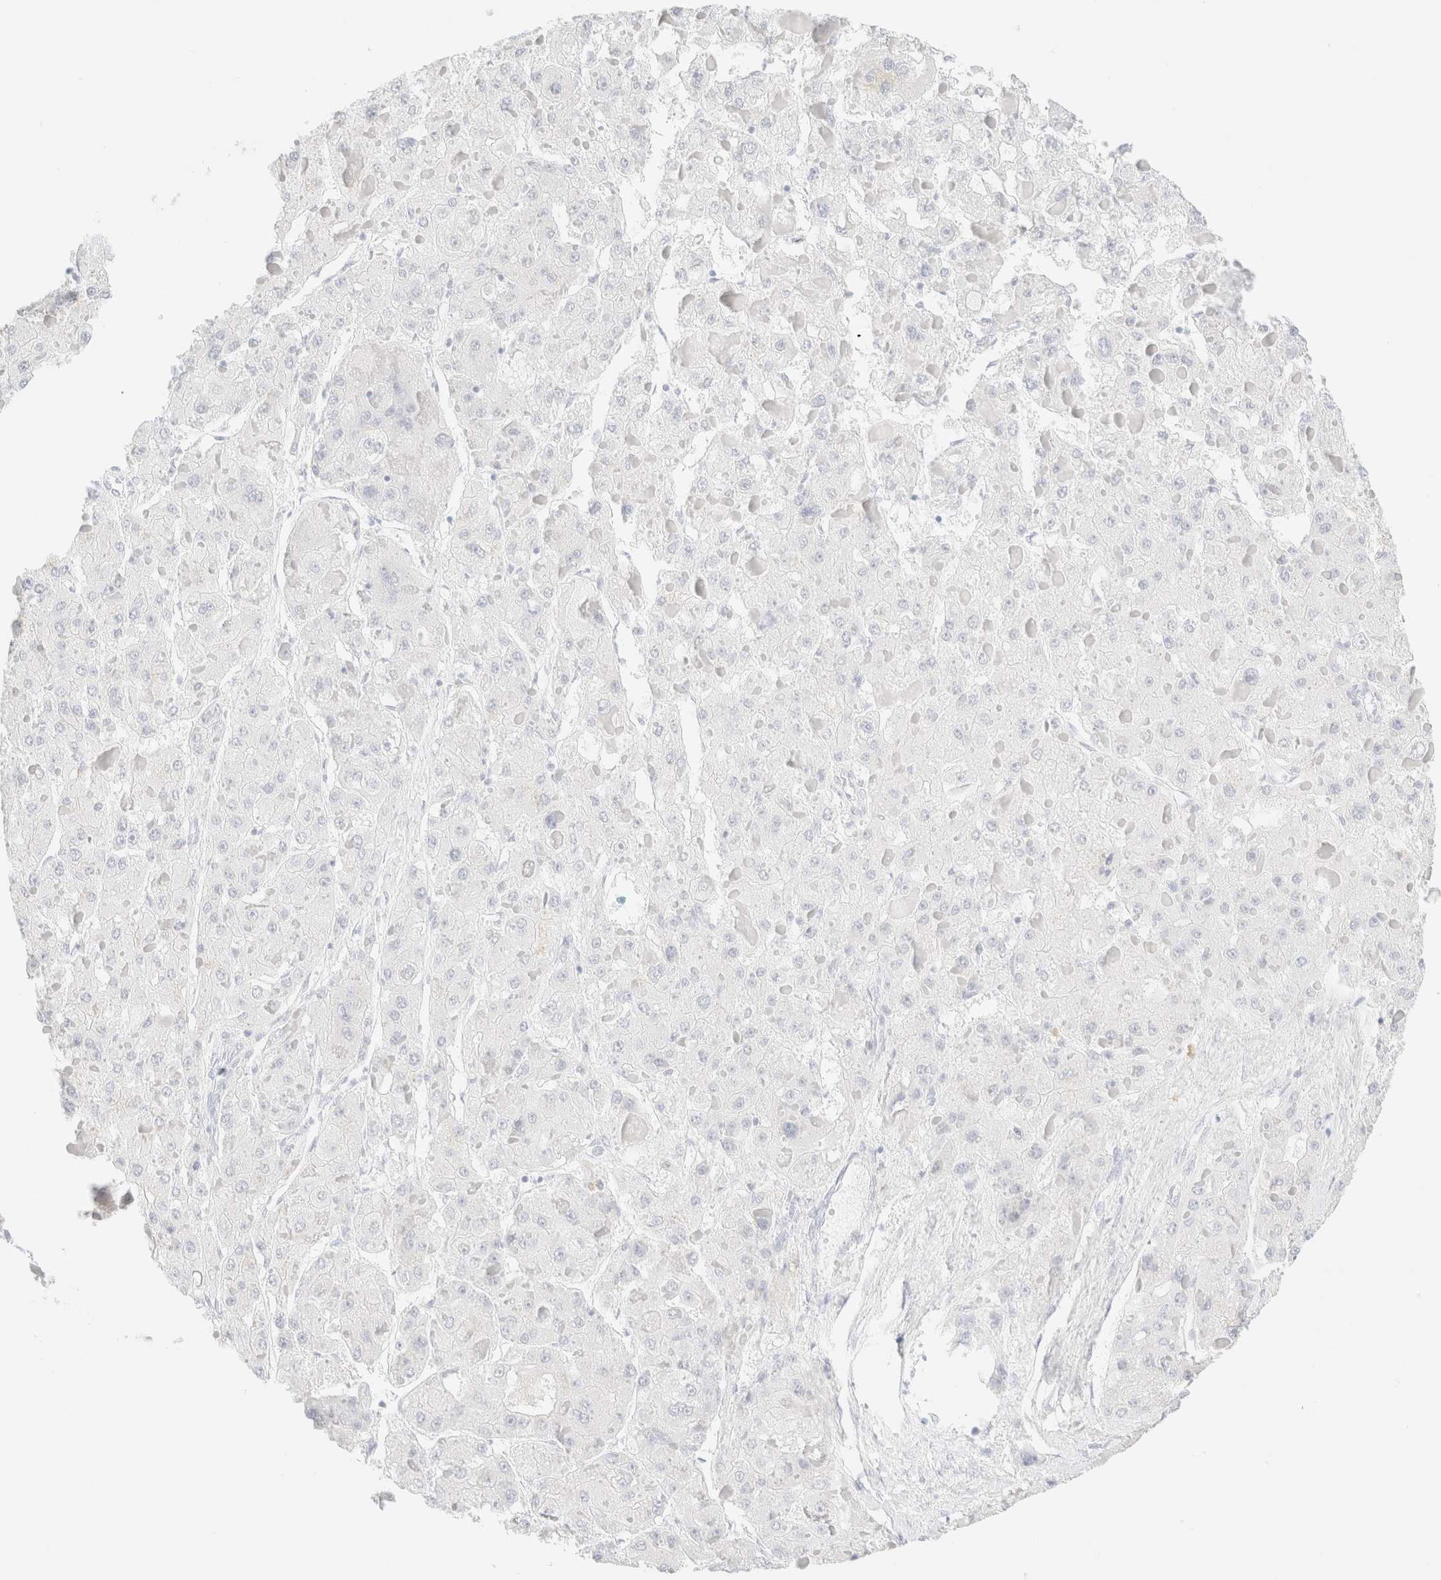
{"staining": {"intensity": "negative", "quantity": "none", "location": "none"}, "tissue": "liver cancer", "cell_type": "Tumor cells", "image_type": "cancer", "snomed": [{"axis": "morphology", "description": "Carcinoma, Hepatocellular, NOS"}, {"axis": "topography", "description": "Liver"}], "caption": "A histopathology image of liver cancer stained for a protein displays no brown staining in tumor cells.", "gene": "KRT15", "patient": {"sex": "female", "age": 73}}